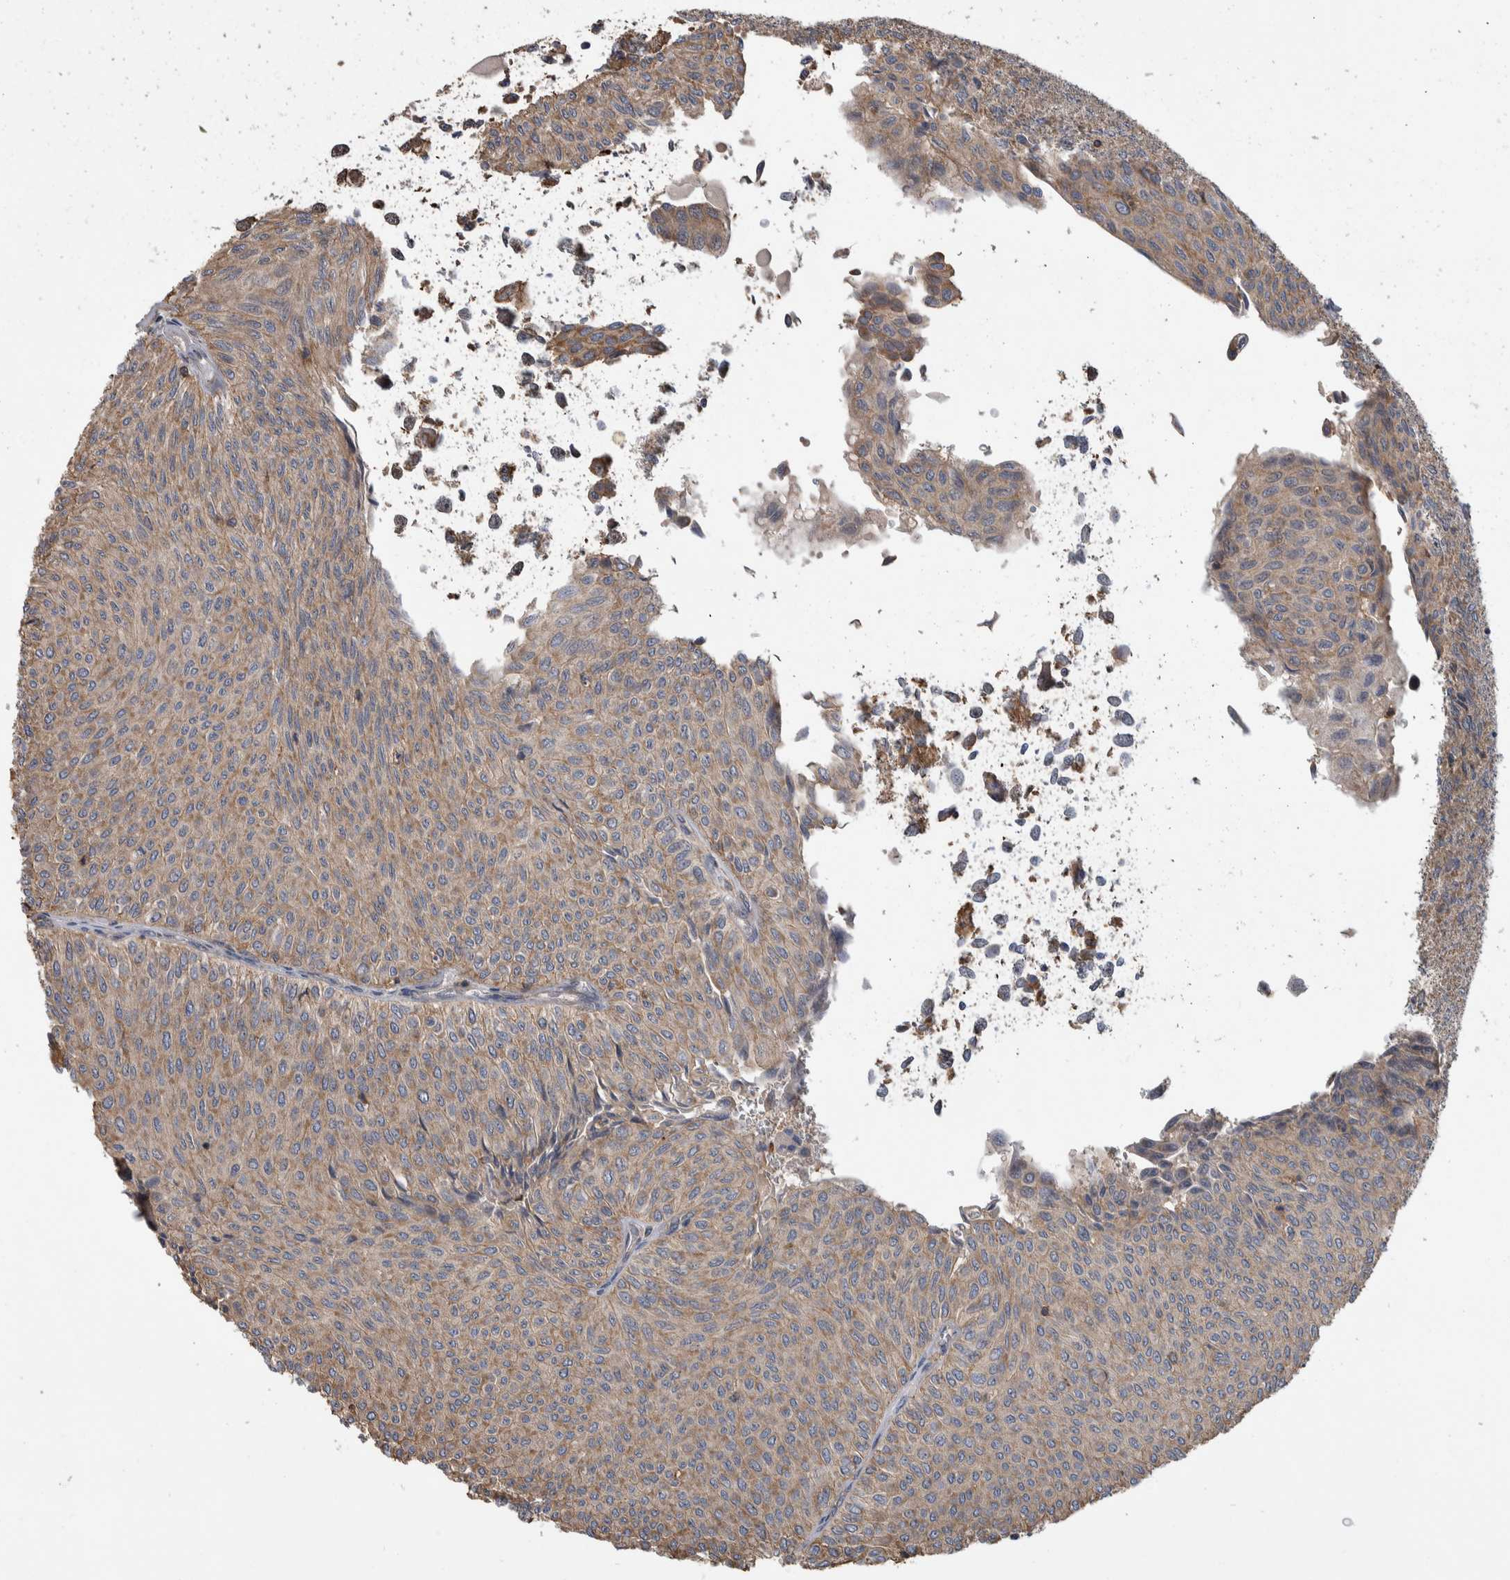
{"staining": {"intensity": "weak", "quantity": ">75%", "location": "cytoplasmic/membranous"}, "tissue": "urothelial cancer", "cell_type": "Tumor cells", "image_type": "cancer", "snomed": [{"axis": "morphology", "description": "Urothelial carcinoma, Low grade"}, {"axis": "topography", "description": "Urinary bladder"}], "caption": "Human urothelial carcinoma (low-grade) stained with a brown dye displays weak cytoplasmic/membranous positive expression in approximately >75% of tumor cells.", "gene": "SDCBP", "patient": {"sex": "male", "age": 78}}